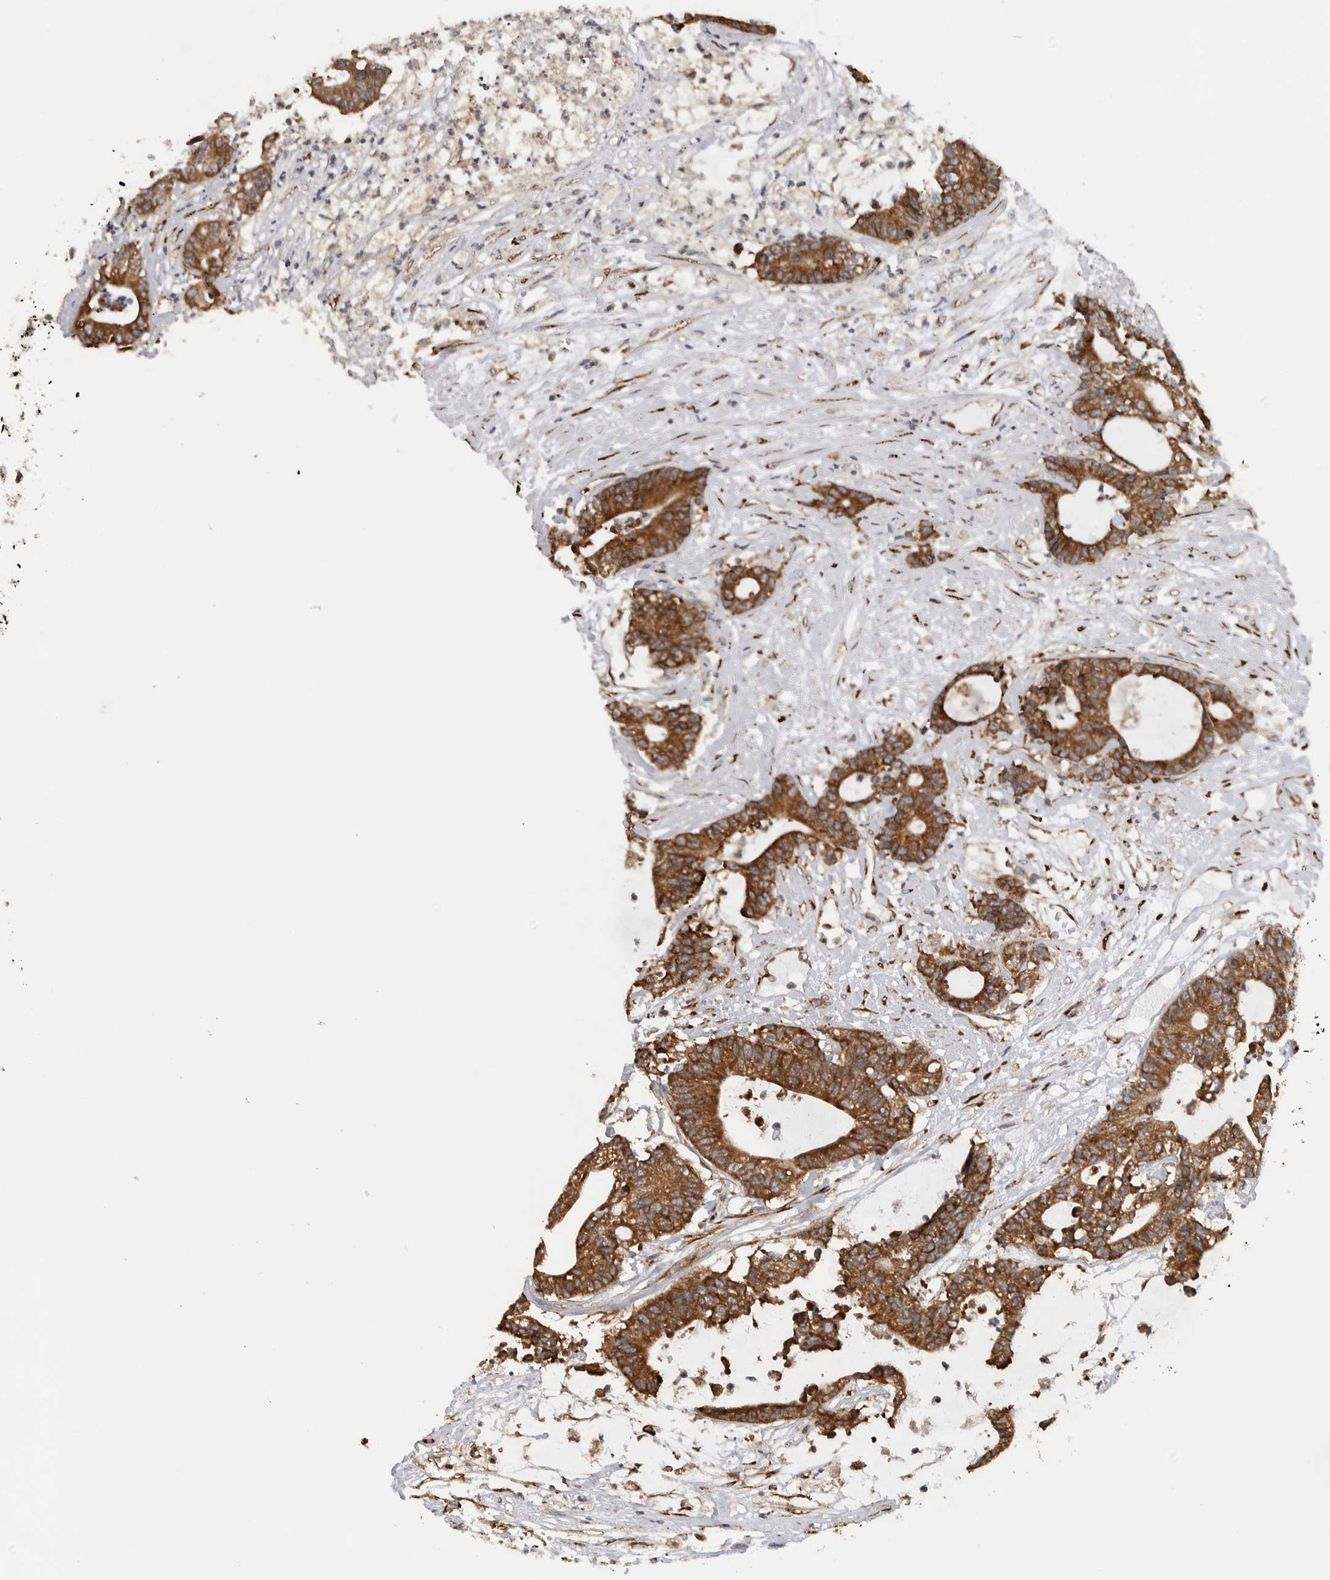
{"staining": {"intensity": "strong", "quantity": ">75%", "location": "cytoplasmic/membranous"}, "tissue": "colorectal cancer", "cell_type": "Tumor cells", "image_type": "cancer", "snomed": [{"axis": "morphology", "description": "Adenocarcinoma, NOS"}, {"axis": "topography", "description": "Colon"}], "caption": "Human colorectal cancer (adenocarcinoma) stained for a protein (brown) displays strong cytoplasmic/membranous positive staining in approximately >75% of tumor cells.", "gene": "EIF3H", "patient": {"sex": "female", "age": 84}}